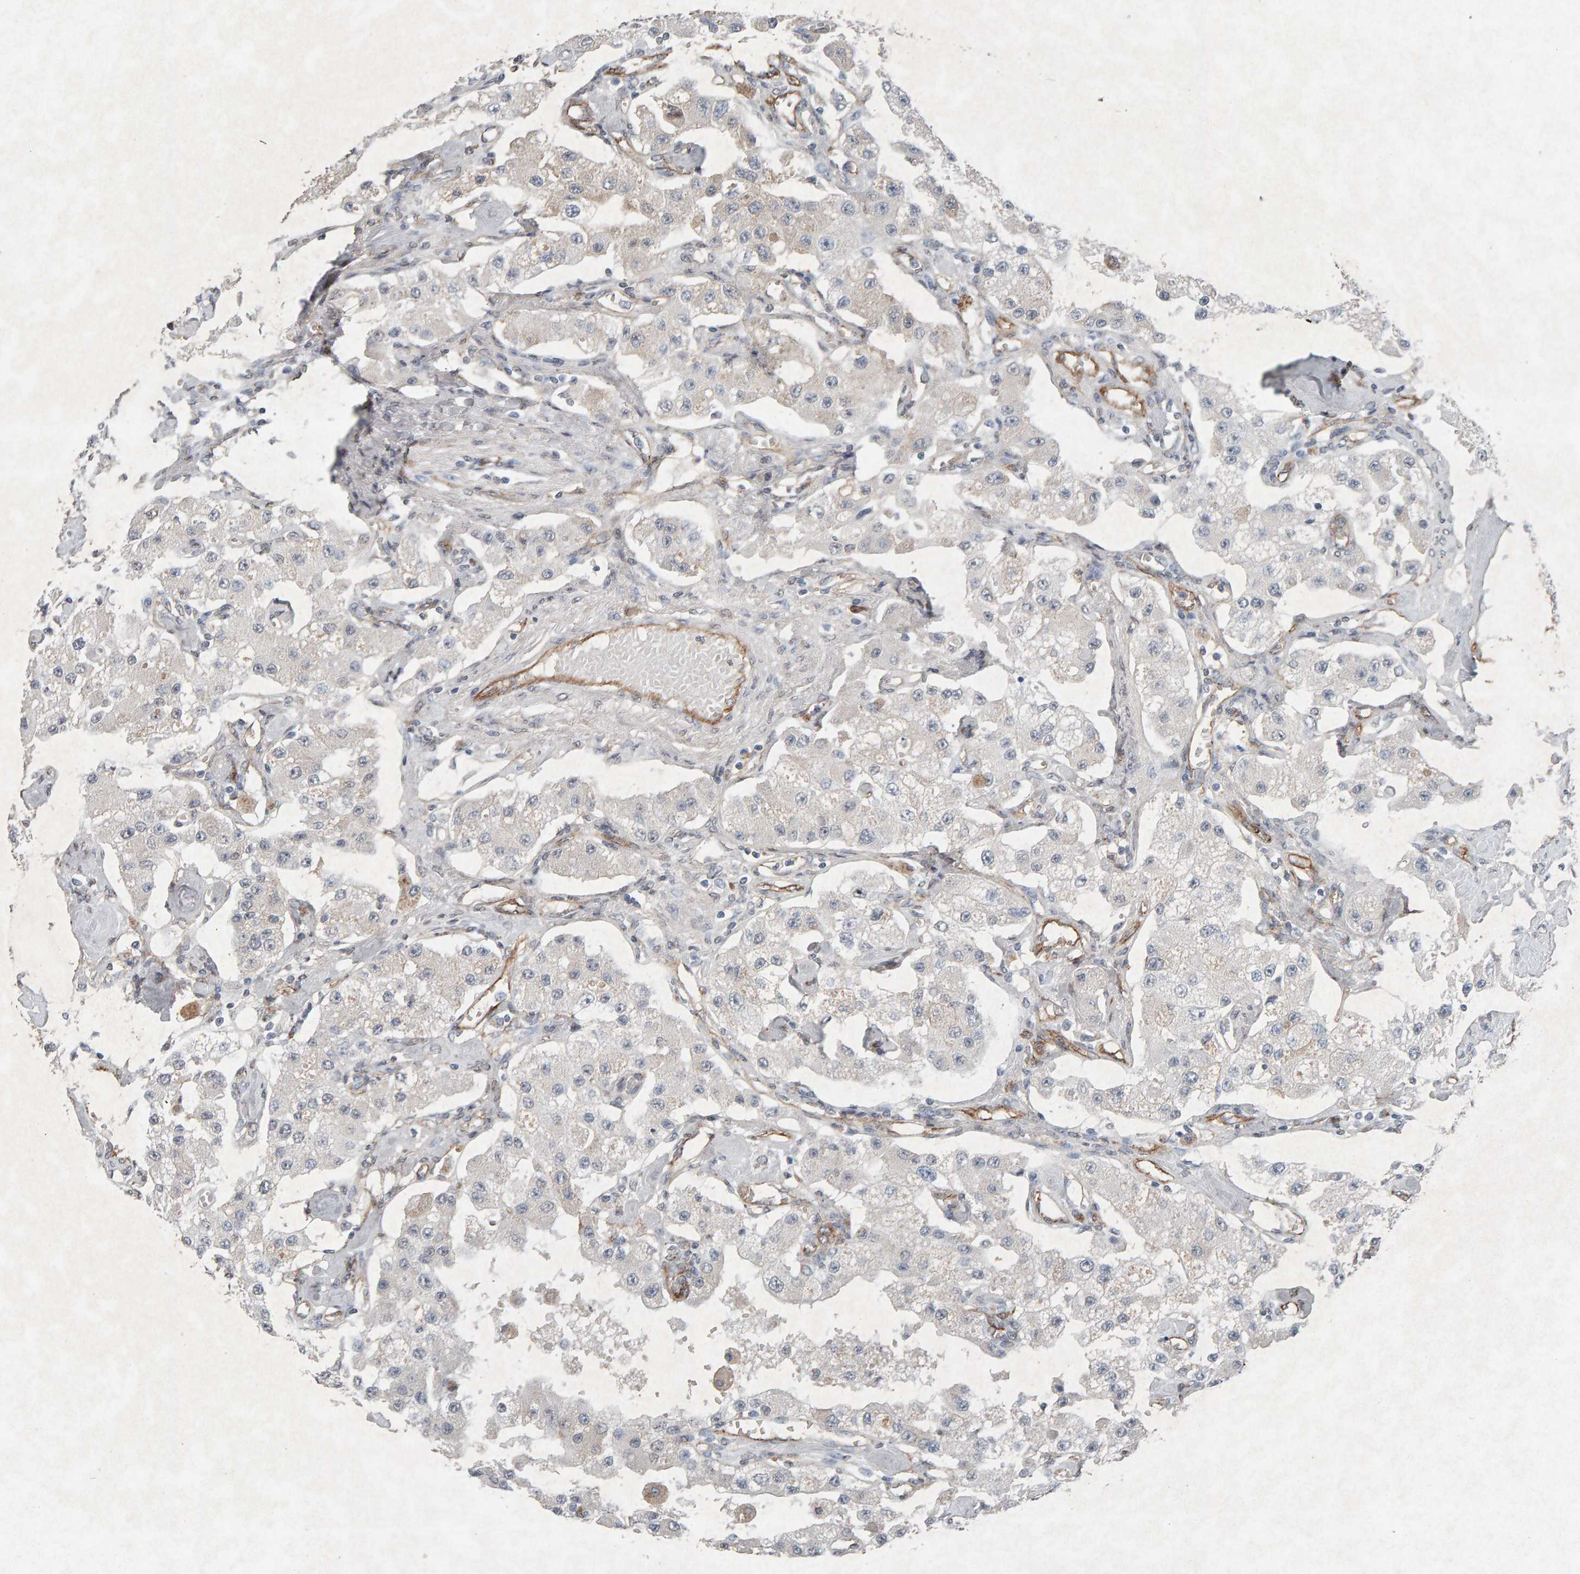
{"staining": {"intensity": "weak", "quantity": "<25%", "location": "cytoplasmic/membranous"}, "tissue": "carcinoid", "cell_type": "Tumor cells", "image_type": "cancer", "snomed": [{"axis": "morphology", "description": "Carcinoid, malignant, NOS"}, {"axis": "topography", "description": "Pancreas"}], "caption": "Image shows no protein expression in tumor cells of carcinoid tissue.", "gene": "PTPRM", "patient": {"sex": "male", "age": 41}}